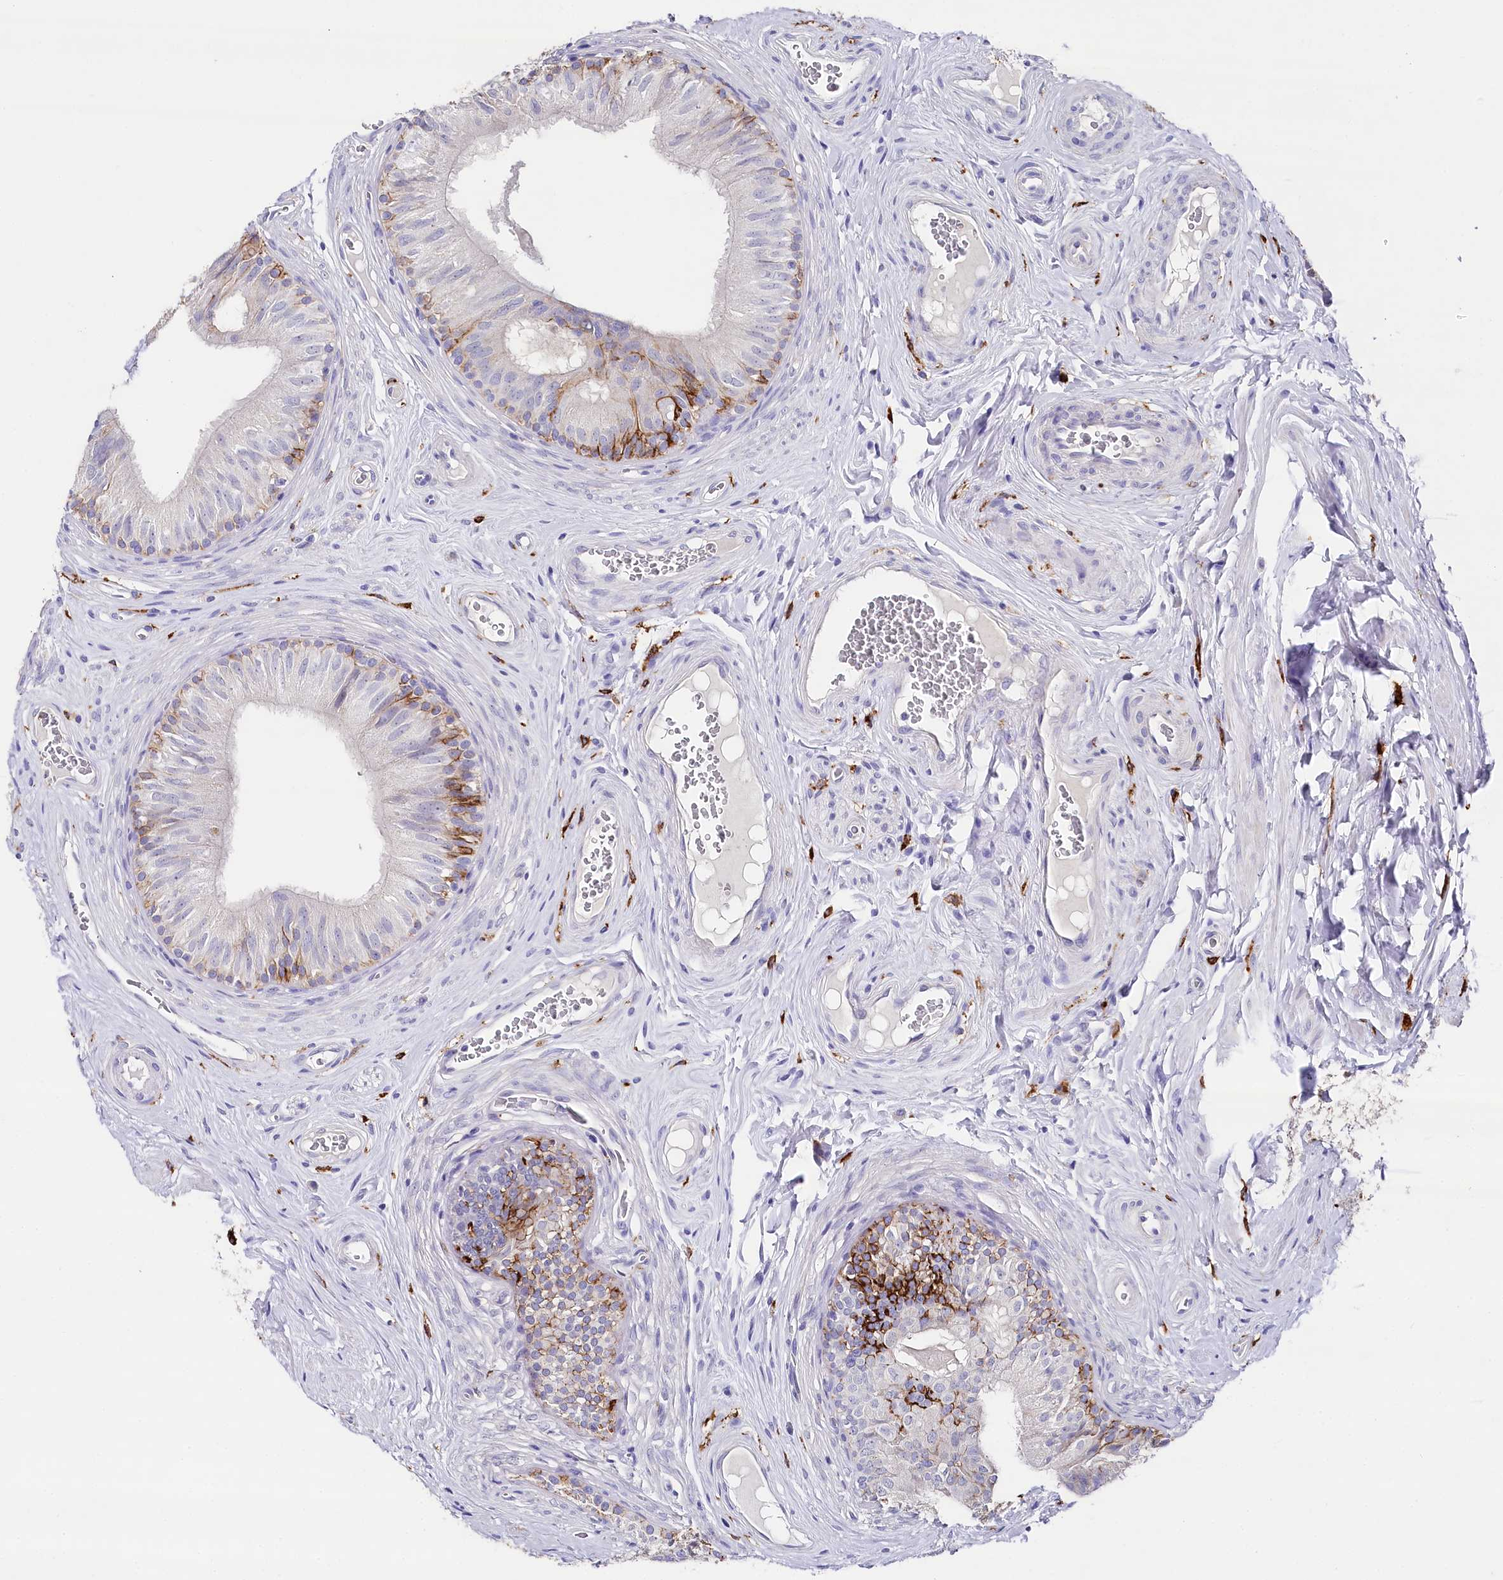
{"staining": {"intensity": "moderate", "quantity": "<25%", "location": "cytoplasmic/membranous"}, "tissue": "epididymis", "cell_type": "Glandular cells", "image_type": "normal", "snomed": [{"axis": "morphology", "description": "Normal tissue, NOS"}, {"axis": "topography", "description": "Epididymis"}], "caption": "Immunohistochemistry (IHC) (DAB (3,3'-diaminobenzidine)) staining of normal human epididymis displays moderate cytoplasmic/membranous protein expression in approximately <25% of glandular cells.", "gene": "CLEC4M", "patient": {"sex": "male", "age": 46}}